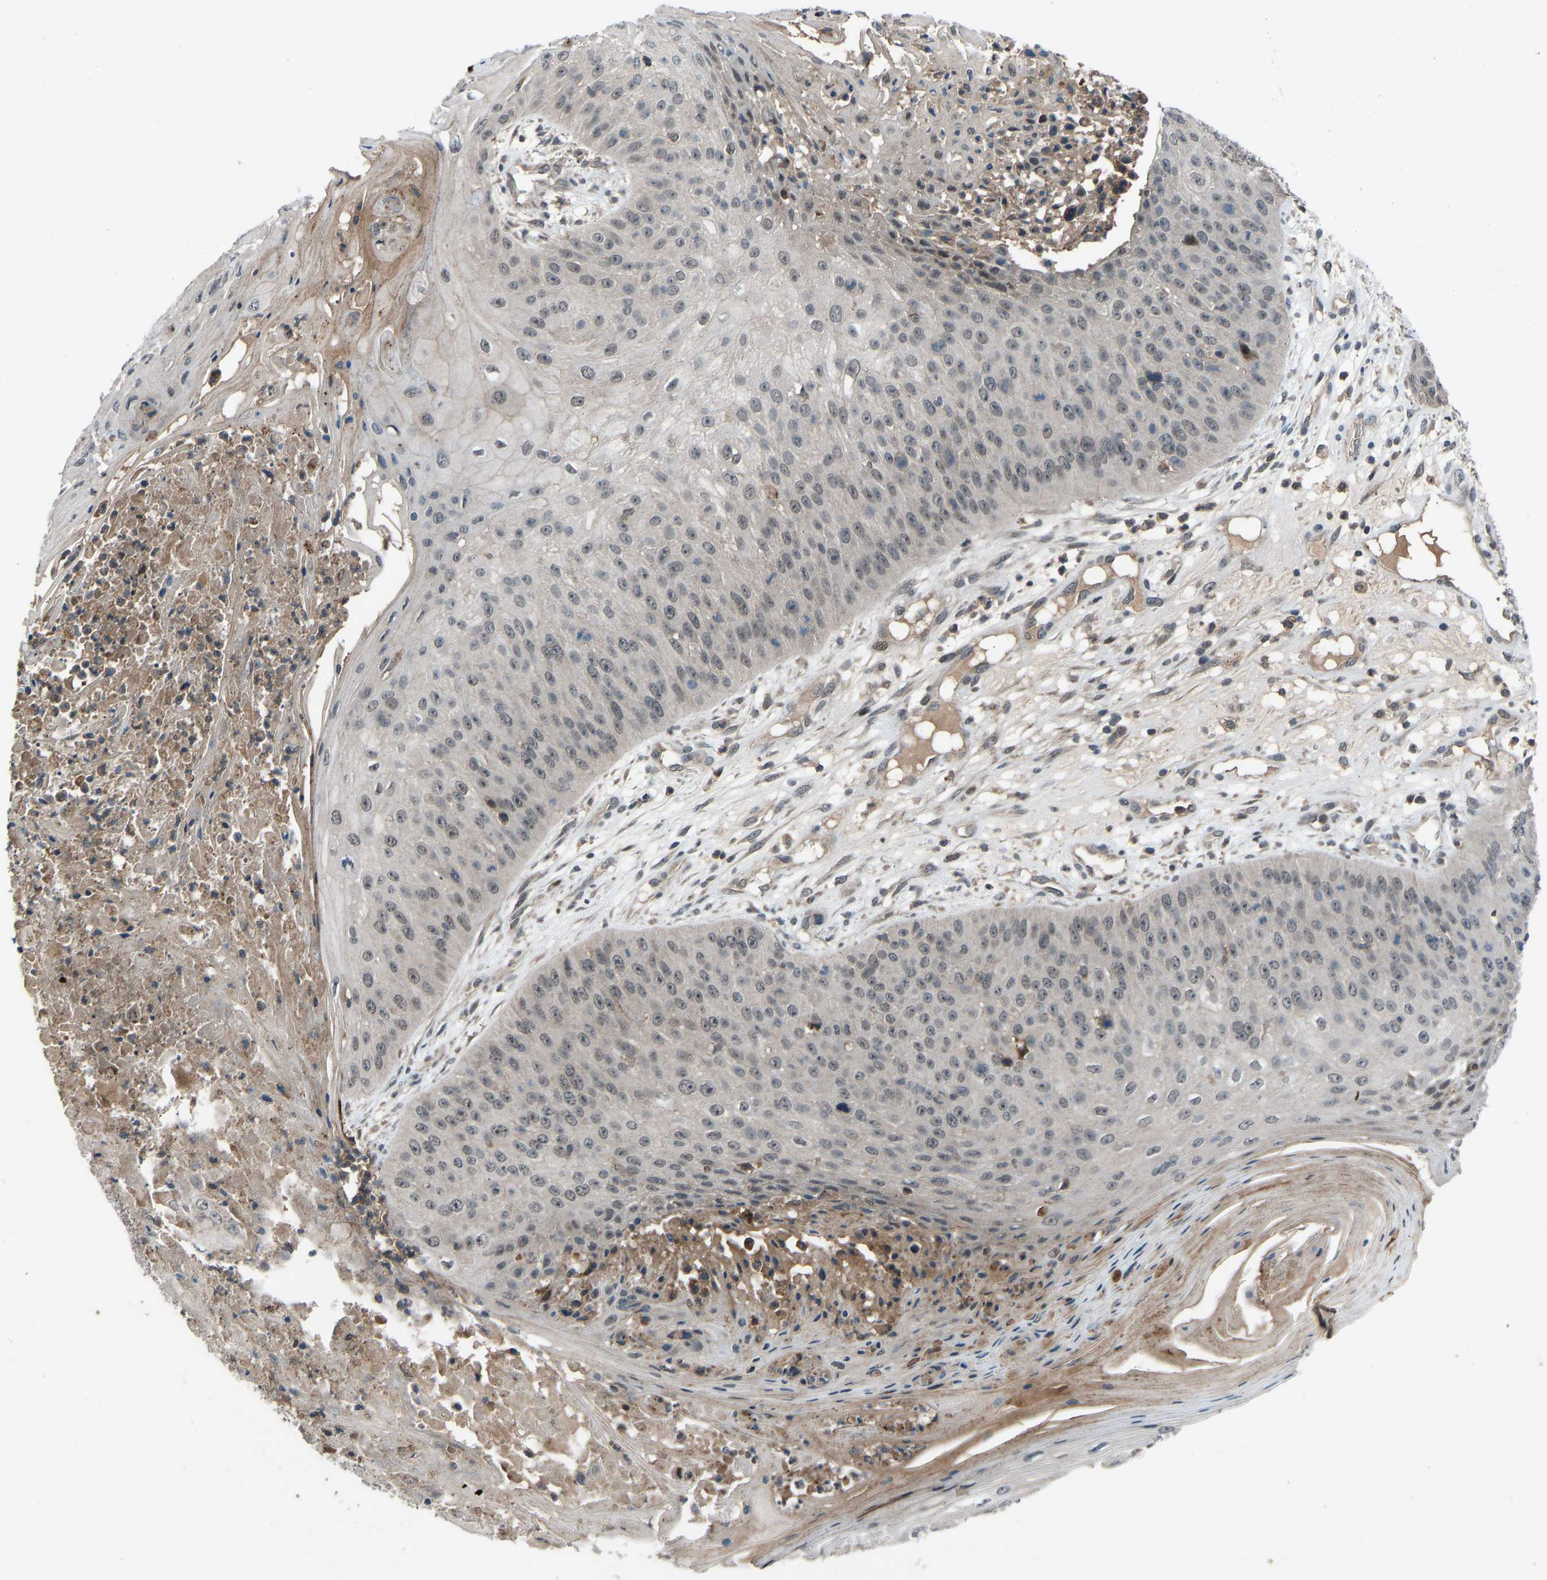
{"staining": {"intensity": "negative", "quantity": "none", "location": "none"}, "tissue": "skin cancer", "cell_type": "Tumor cells", "image_type": "cancer", "snomed": [{"axis": "morphology", "description": "Squamous cell carcinoma, NOS"}, {"axis": "topography", "description": "Skin"}], "caption": "Immunohistochemistry photomicrograph of neoplastic tissue: human skin cancer stained with DAB displays no significant protein positivity in tumor cells. (DAB (3,3'-diaminobenzidine) IHC visualized using brightfield microscopy, high magnification).", "gene": "SLC43A1", "patient": {"sex": "female", "age": 80}}